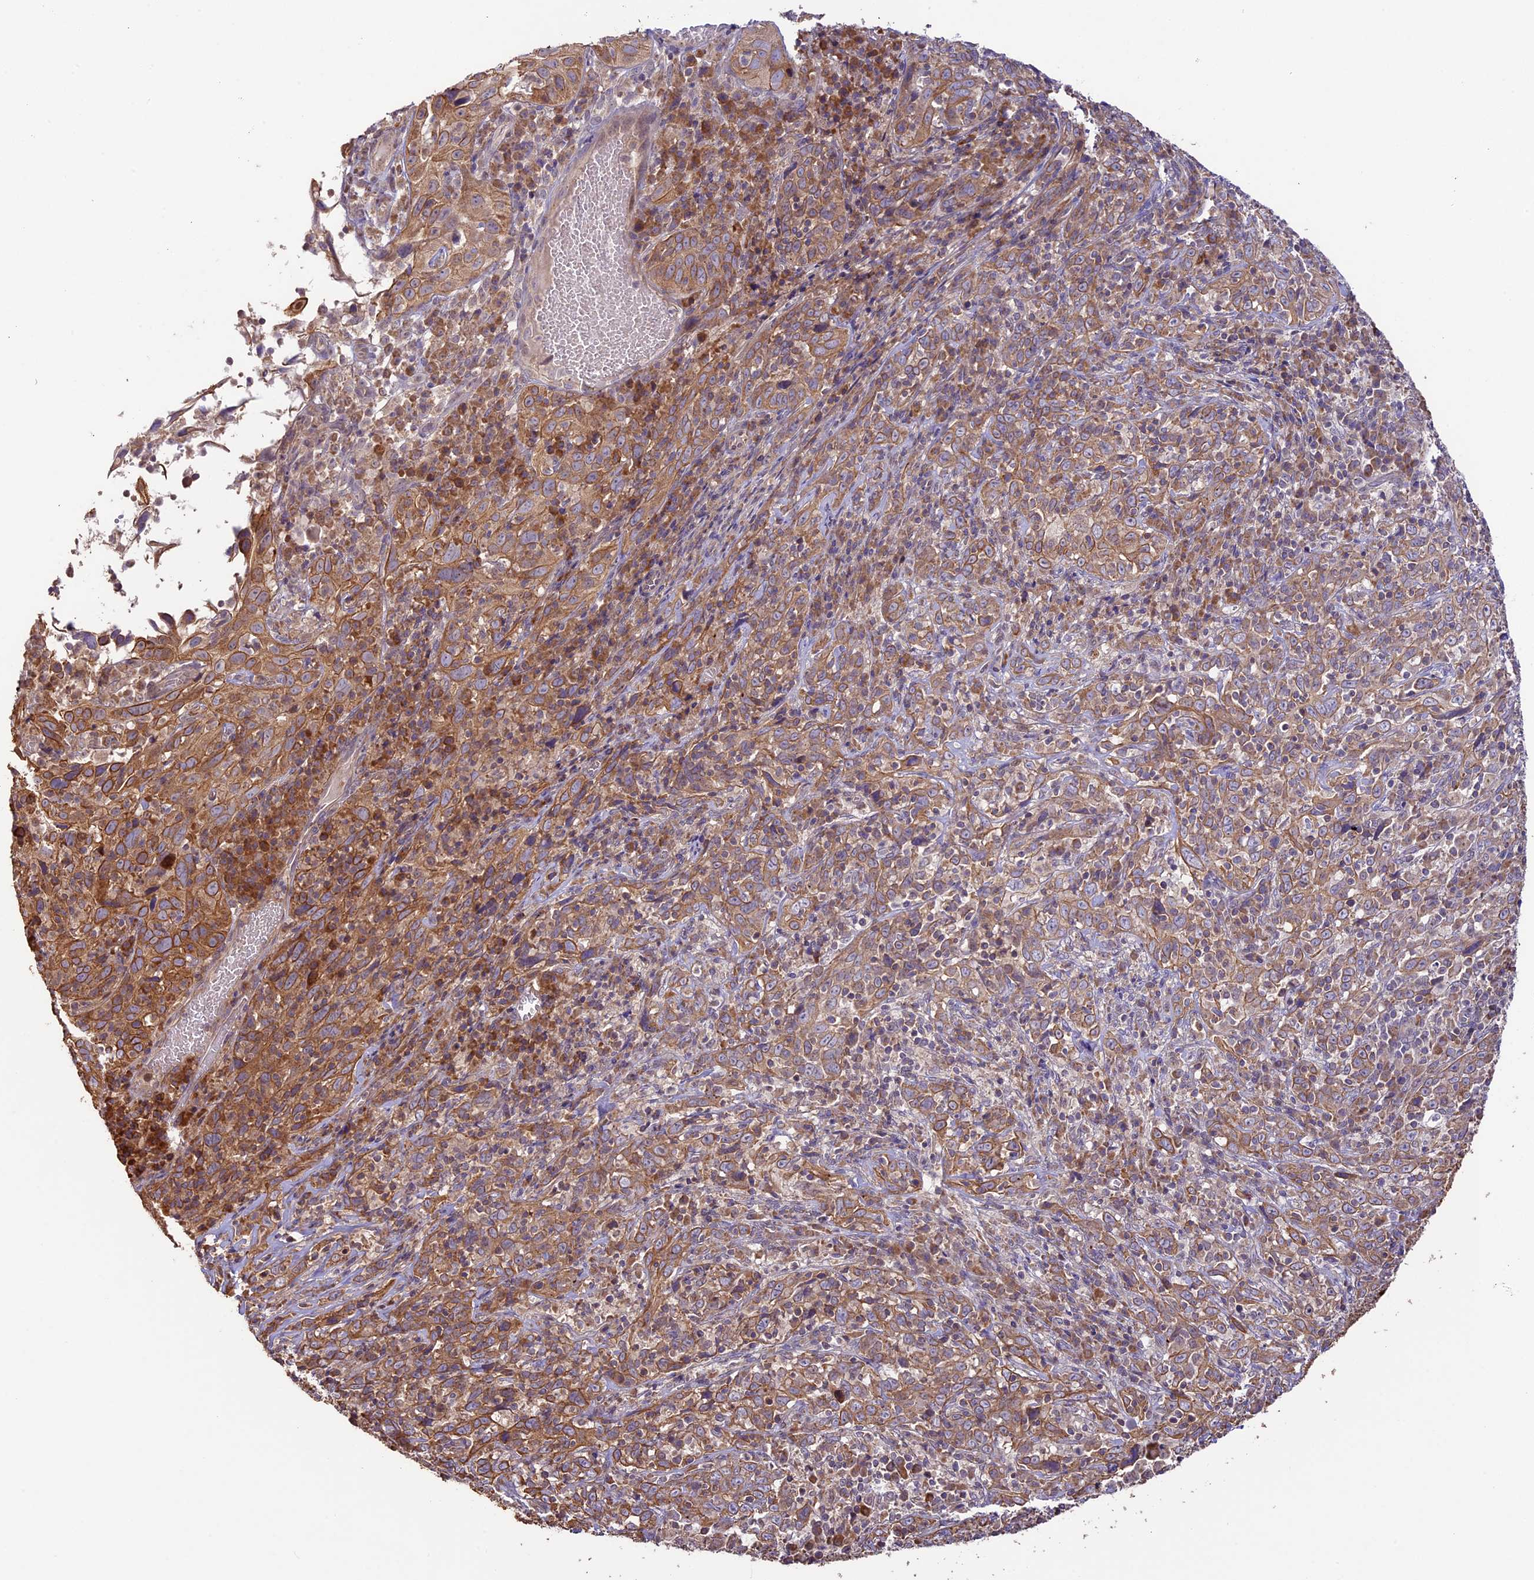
{"staining": {"intensity": "moderate", "quantity": ">75%", "location": "cytoplasmic/membranous"}, "tissue": "cervical cancer", "cell_type": "Tumor cells", "image_type": "cancer", "snomed": [{"axis": "morphology", "description": "Squamous cell carcinoma, NOS"}, {"axis": "topography", "description": "Cervix"}], "caption": "Immunohistochemistry (DAB (3,3'-diaminobenzidine)) staining of human cervical cancer (squamous cell carcinoma) demonstrates moderate cytoplasmic/membranous protein staining in about >75% of tumor cells. The protein is shown in brown color, while the nuclei are stained blue.", "gene": "BCAS4", "patient": {"sex": "female", "age": 46}}